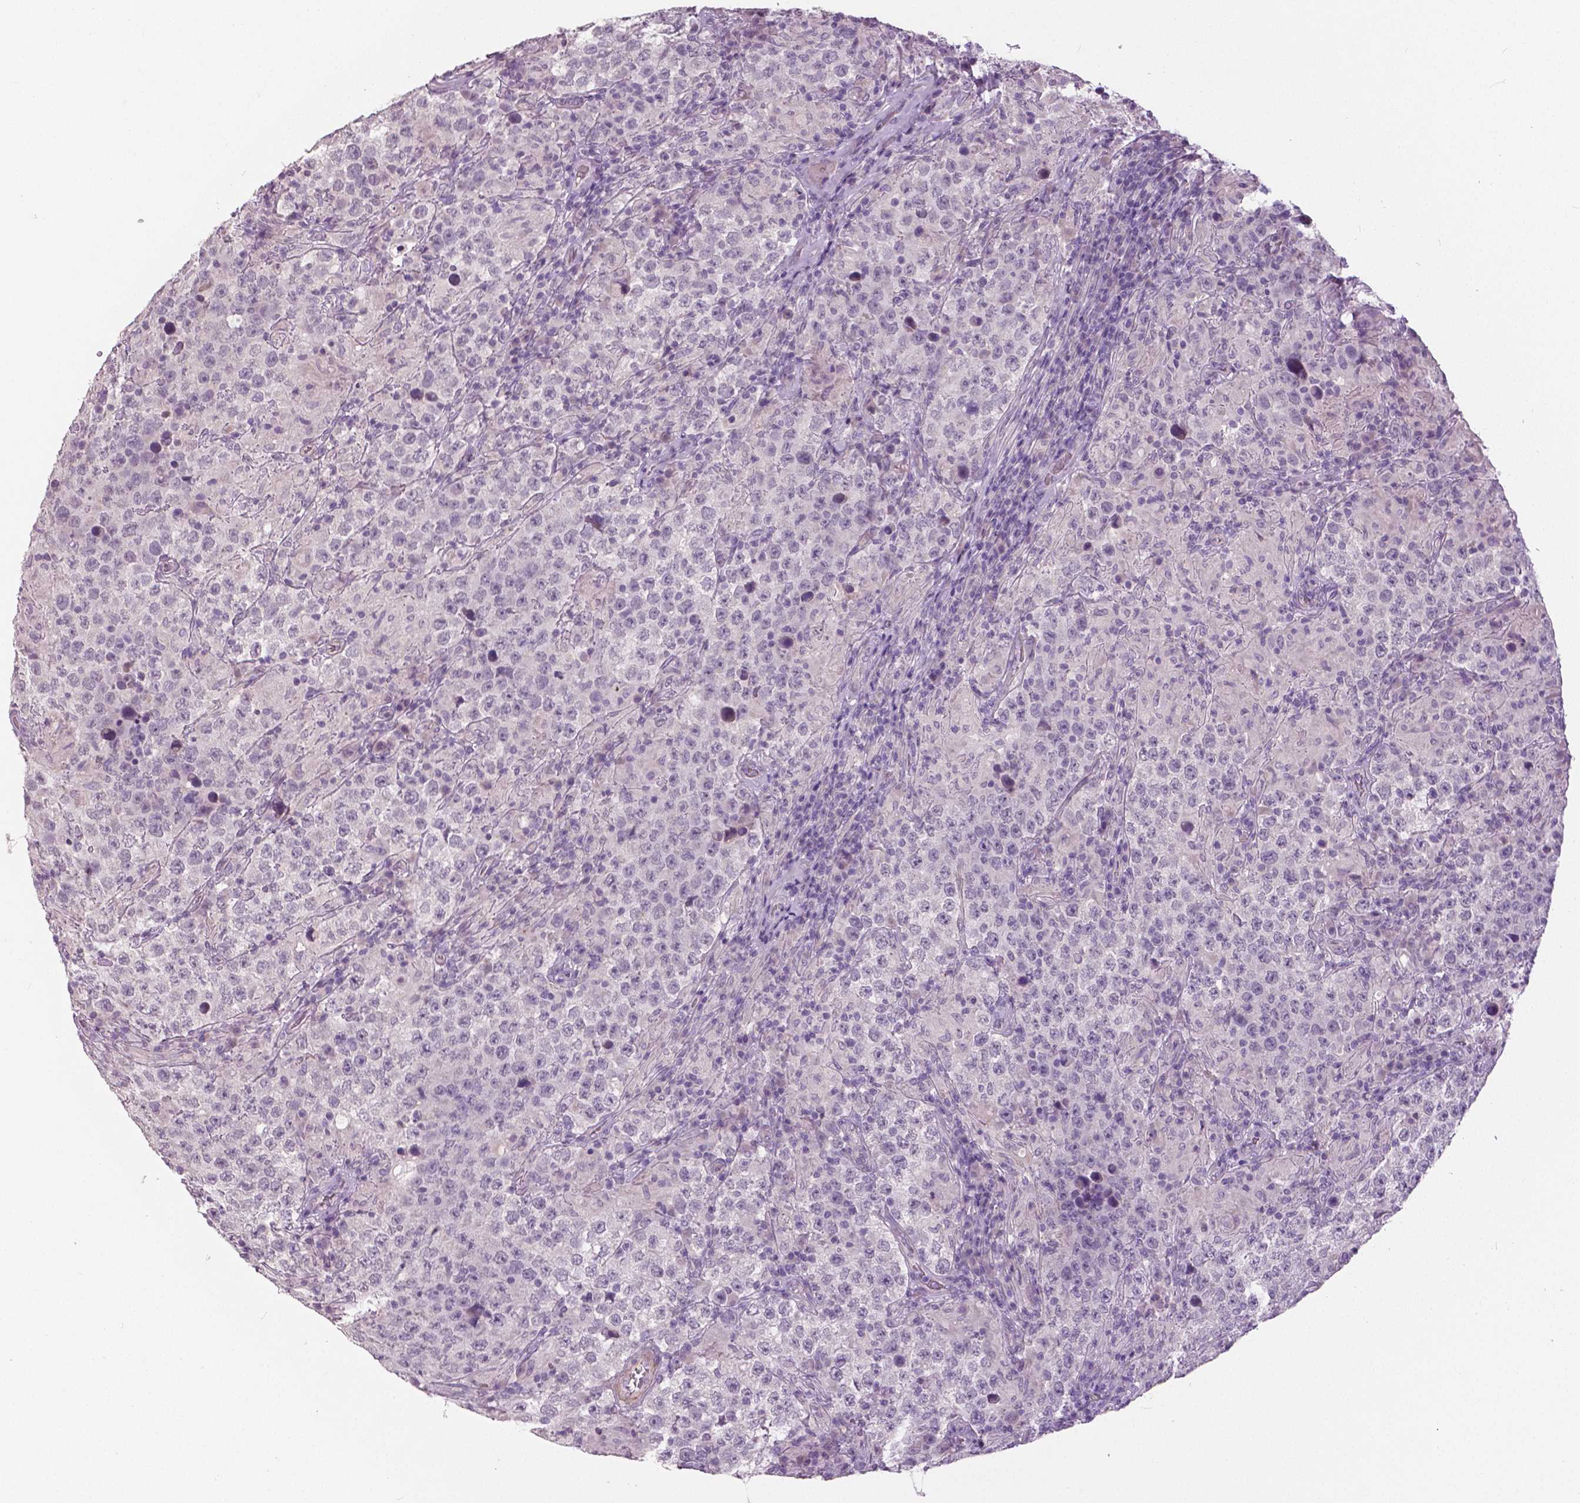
{"staining": {"intensity": "negative", "quantity": "none", "location": "none"}, "tissue": "testis cancer", "cell_type": "Tumor cells", "image_type": "cancer", "snomed": [{"axis": "morphology", "description": "Seminoma, NOS"}, {"axis": "morphology", "description": "Carcinoma, Embryonal, NOS"}, {"axis": "topography", "description": "Testis"}], "caption": "An immunohistochemistry (IHC) histopathology image of testis cancer is shown. There is no staining in tumor cells of testis cancer.", "gene": "FOXA1", "patient": {"sex": "male", "age": 41}}